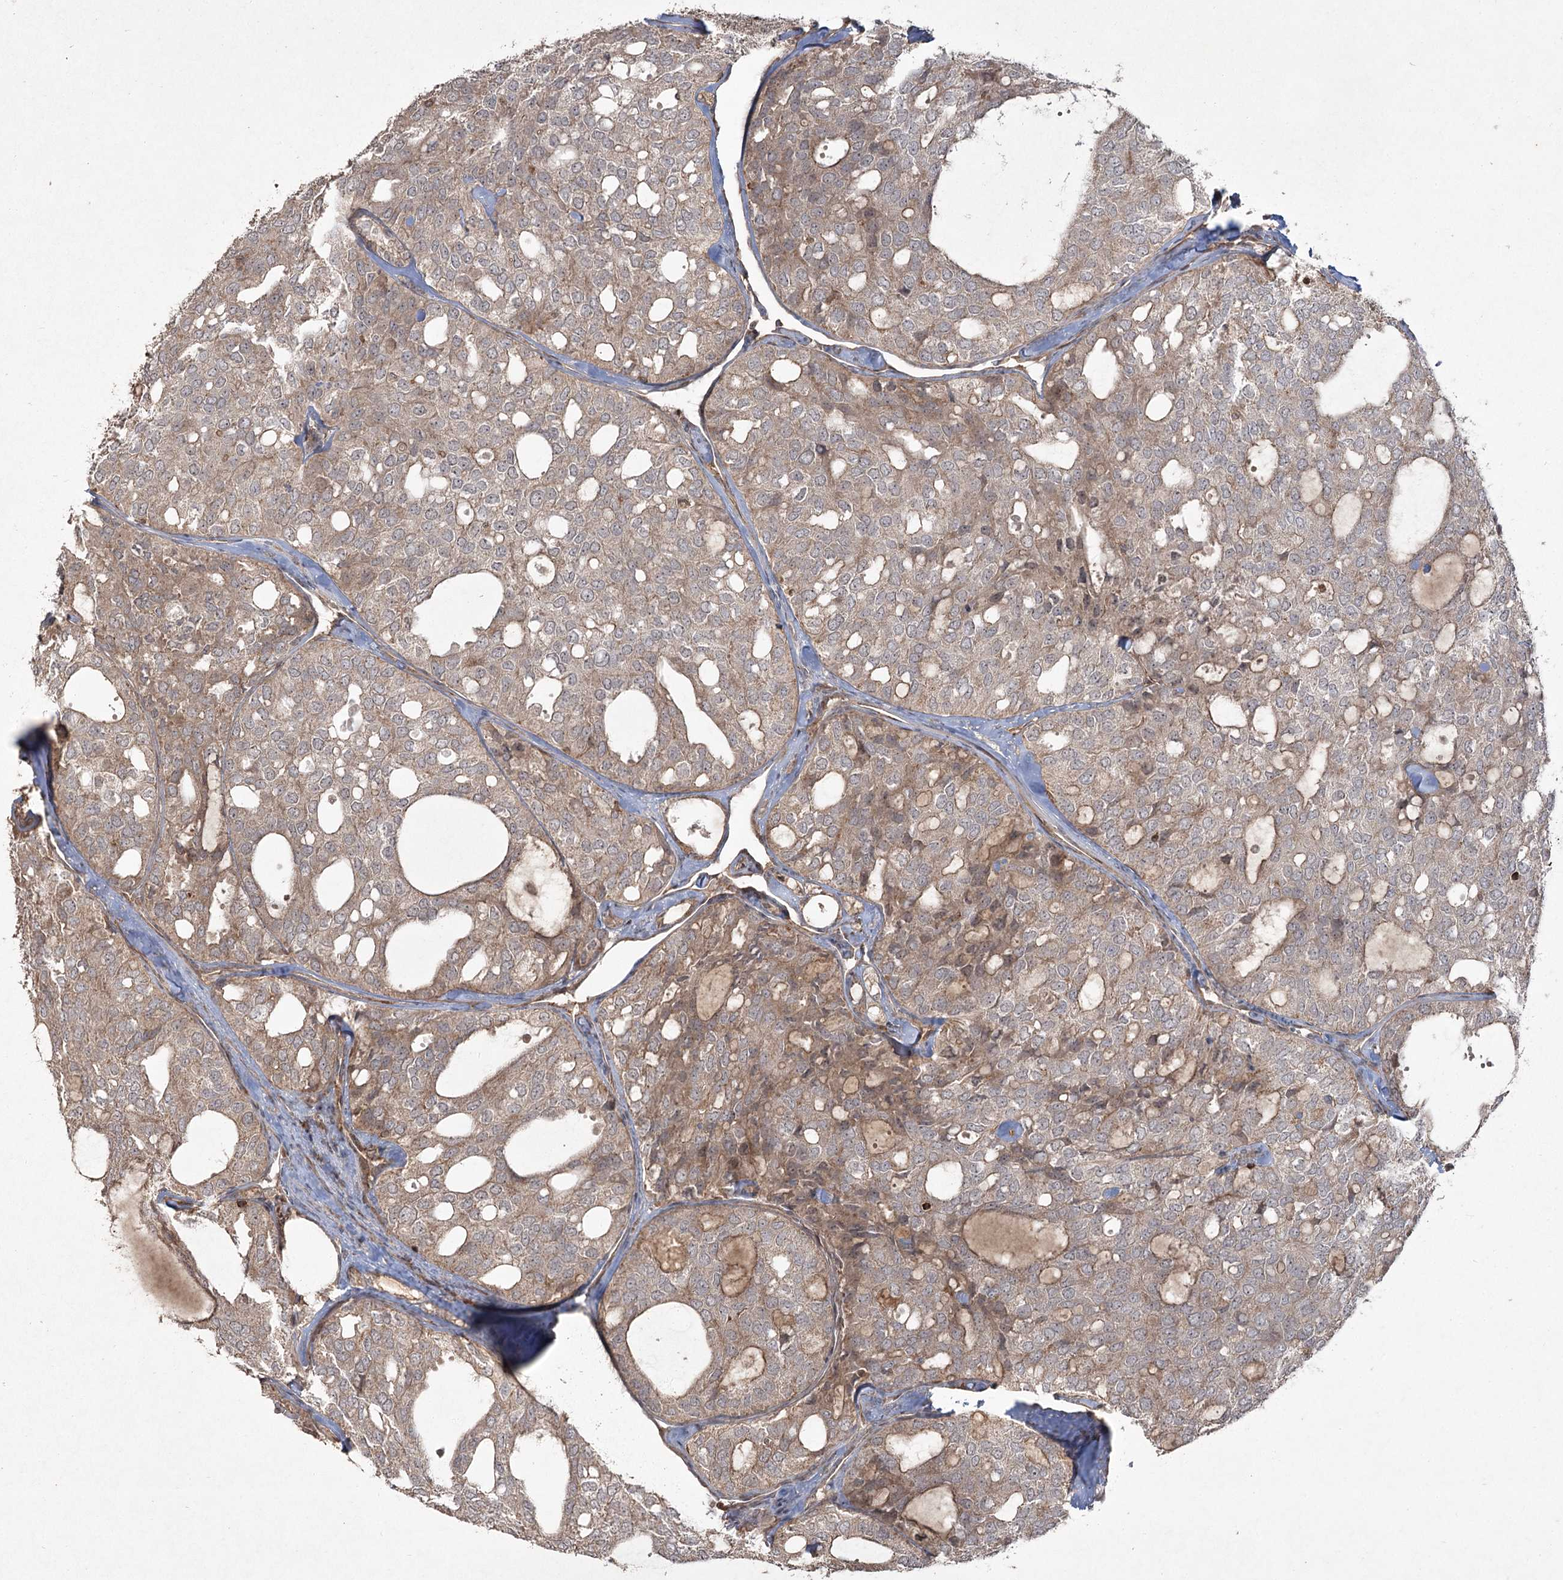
{"staining": {"intensity": "moderate", "quantity": ">75%", "location": "cytoplasmic/membranous"}, "tissue": "thyroid cancer", "cell_type": "Tumor cells", "image_type": "cancer", "snomed": [{"axis": "morphology", "description": "Follicular adenoma carcinoma, NOS"}, {"axis": "topography", "description": "Thyroid gland"}], "caption": "Immunohistochemical staining of human follicular adenoma carcinoma (thyroid) exhibits medium levels of moderate cytoplasmic/membranous protein expression in approximately >75% of tumor cells.", "gene": "CPLANE1", "patient": {"sex": "male", "age": 75}}